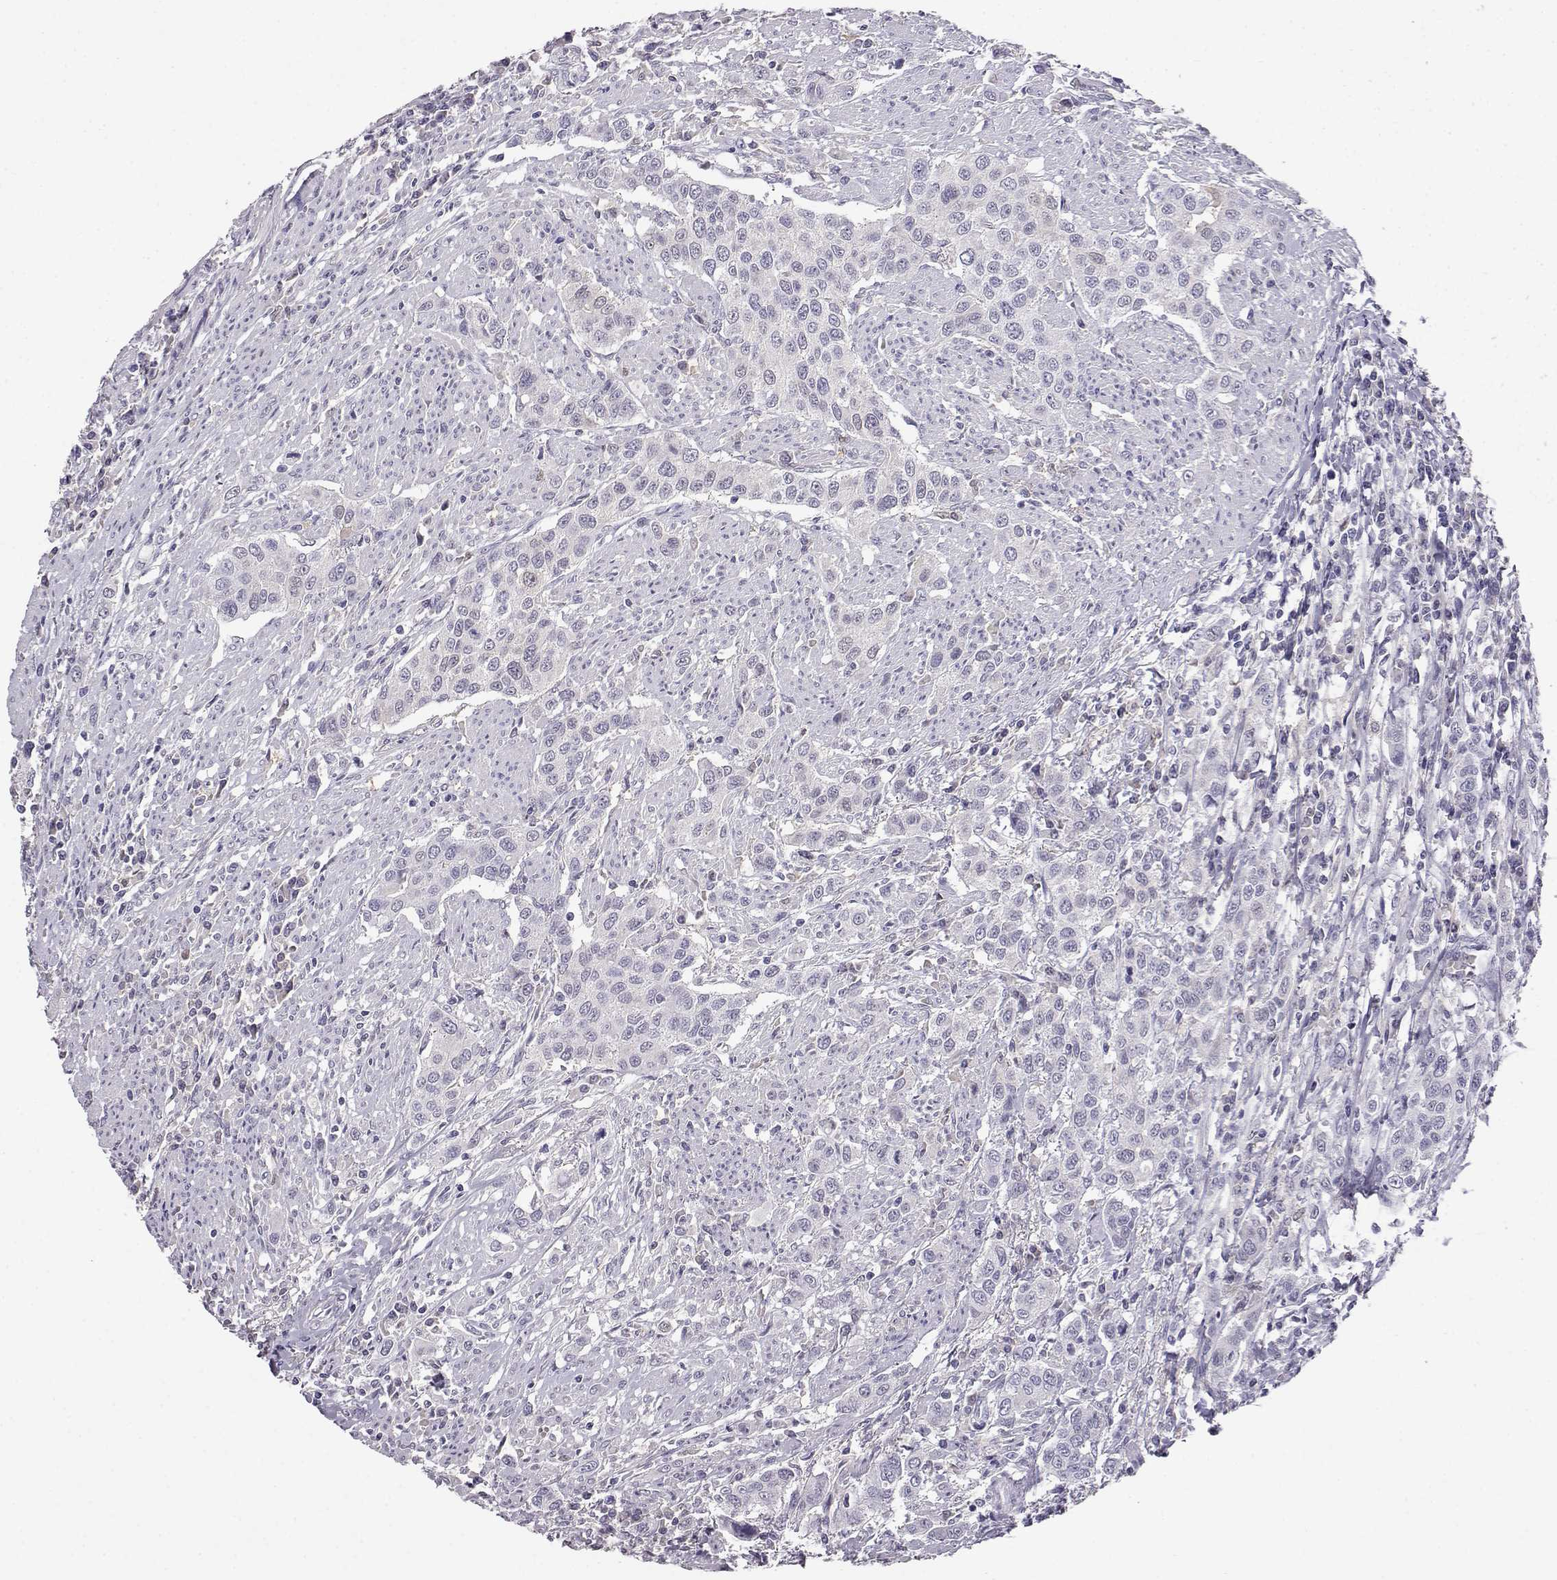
{"staining": {"intensity": "negative", "quantity": "none", "location": "none"}, "tissue": "urothelial cancer", "cell_type": "Tumor cells", "image_type": "cancer", "snomed": [{"axis": "morphology", "description": "Urothelial carcinoma, High grade"}, {"axis": "topography", "description": "Urinary bladder"}], "caption": "The image exhibits no staining of tumor cells in urothelial cancer. (Brightfield microscopy of DAB (3,3'-diaminobenzidine) IHC at high magnification).", "gene": "AKR1B1", "patient": {"sex": "female", "age": 58}}